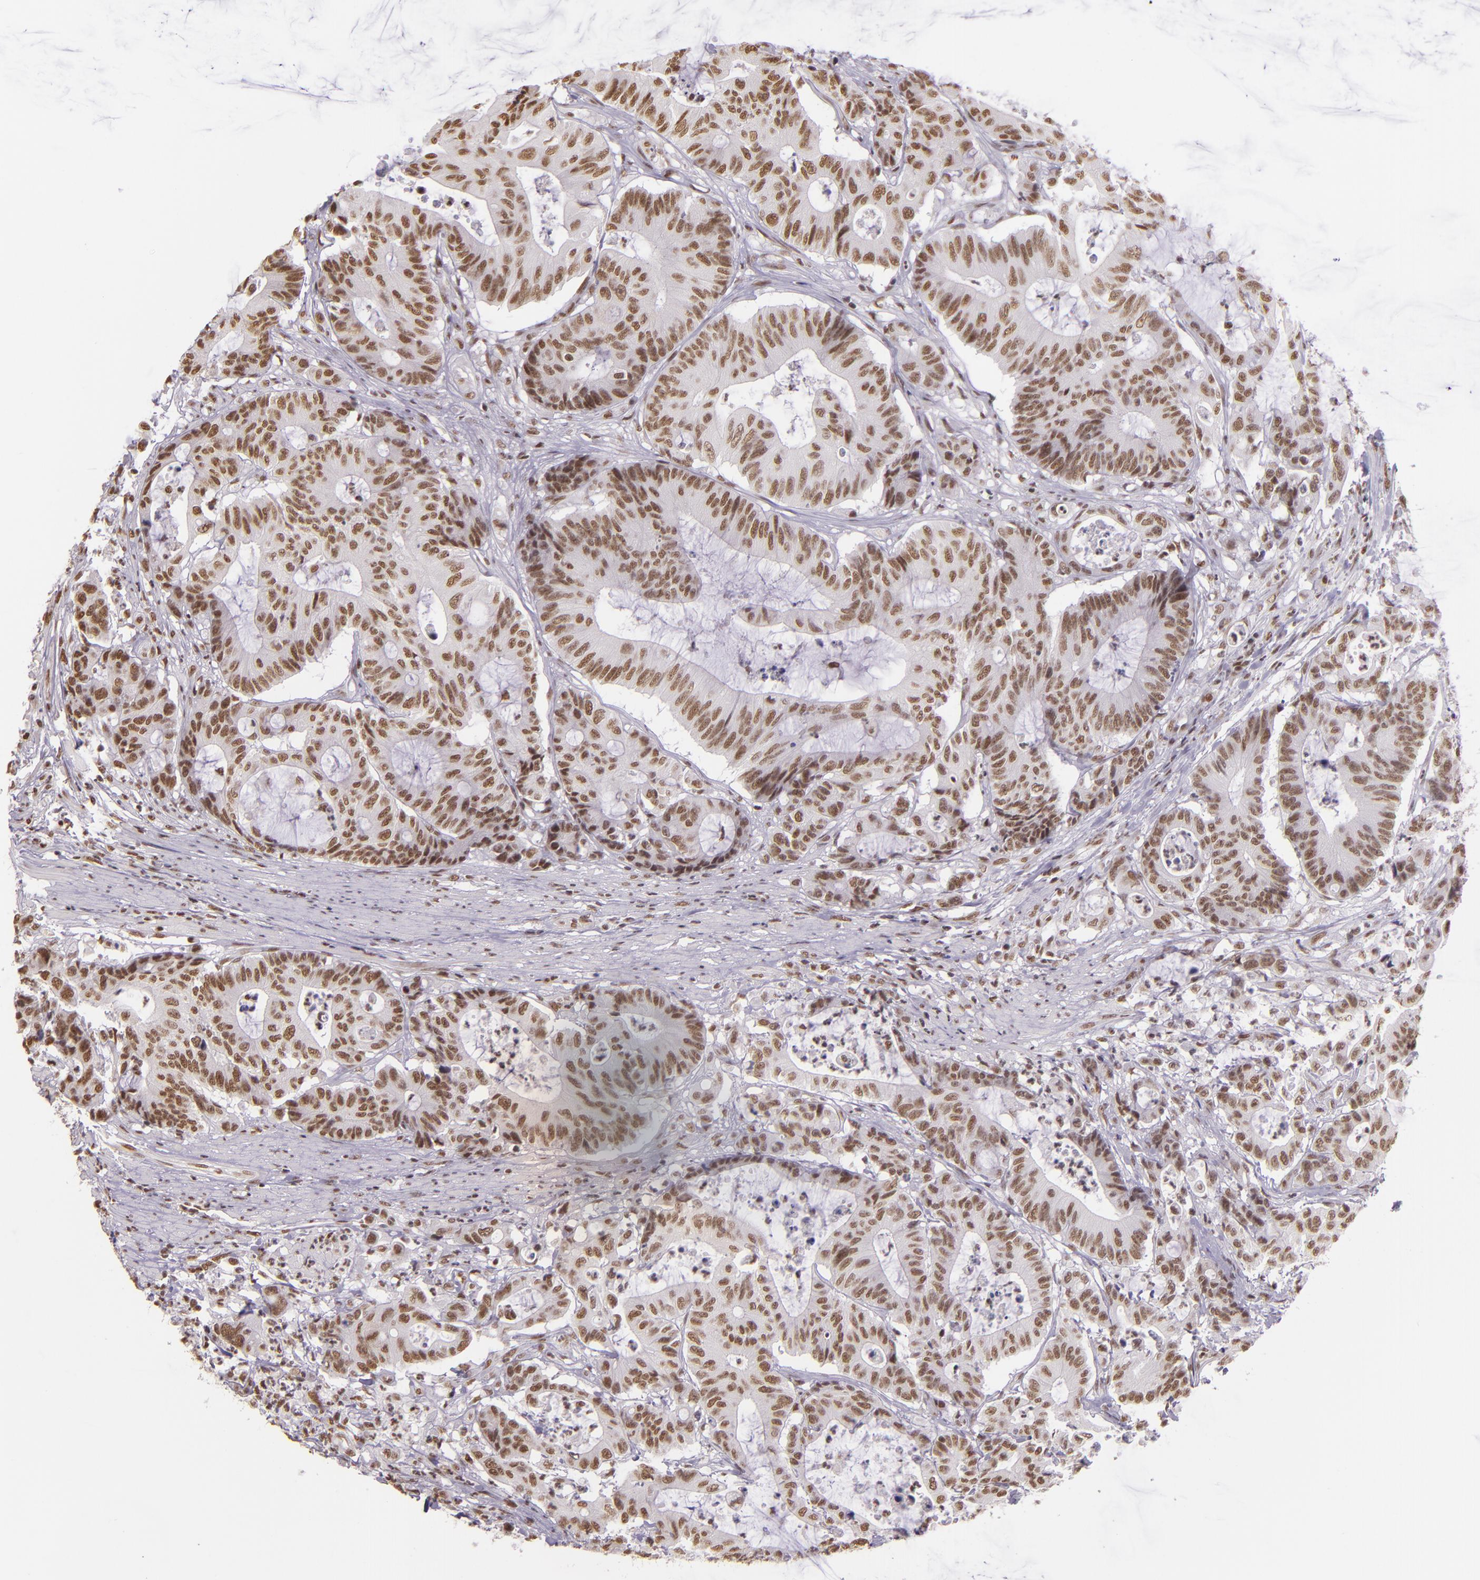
{"staining": {"intensity": "moderate", "quantity": ">75%", "location": "nuclear"}, "tissue": "colorectal cancer", "cell_type": "Tumor cells", "image_type": "cancer", "snomed": [{"axis": "morphology", "description": "Adenocarcinoma, NOS"}, {"axis": "topography", "description": "Colon"}], "caption": "Protein analysis of adenocarcinoma (colorectal) tissue demonstrates moderate nuclear expression in about >75% of tumor cells.", "gene": "USF1", "patient": {"sex": "female", "age": 84}}